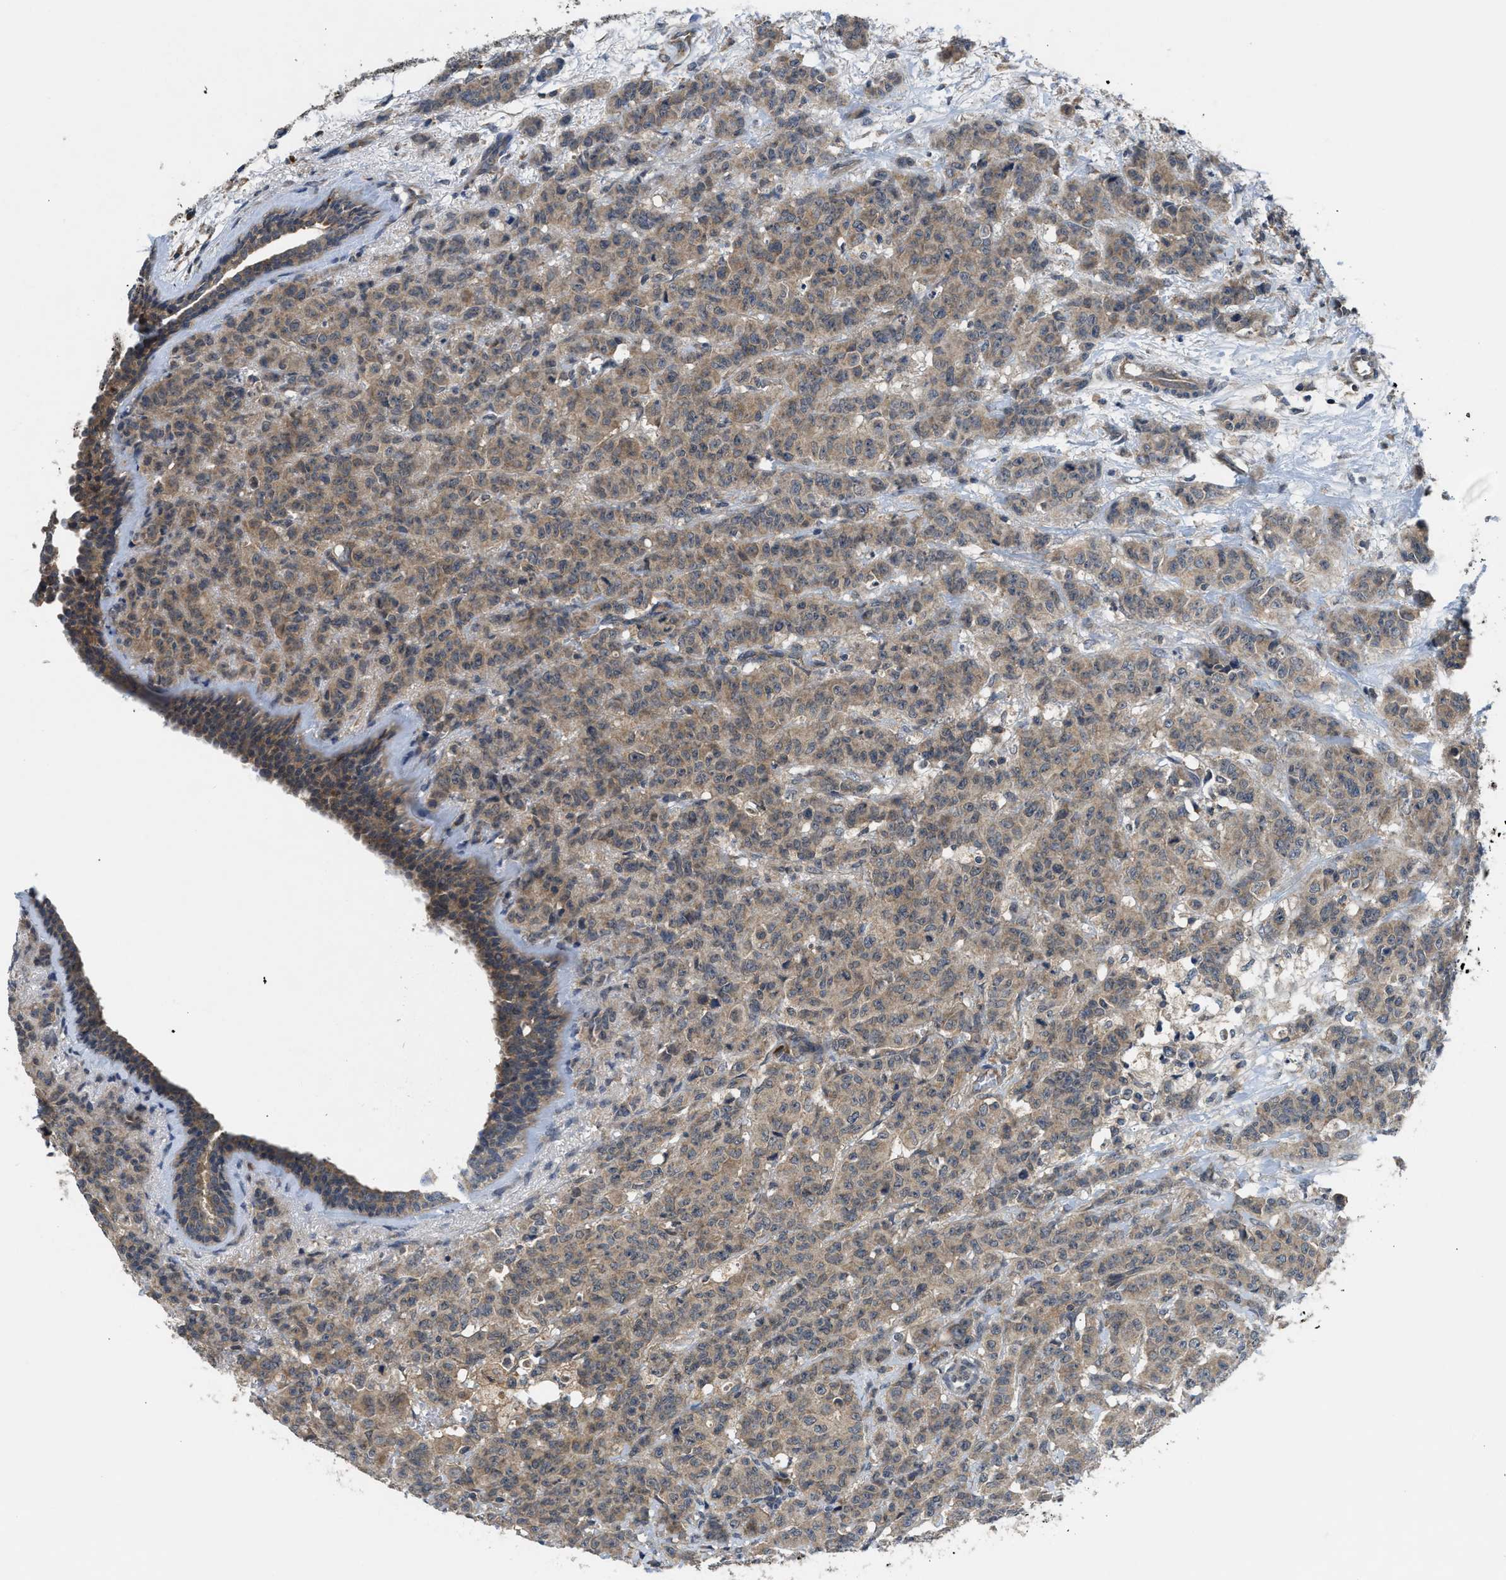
{"staining": {"intensity": "moderate", "quantity": ">75%", "location": "cytoplasmic/membranous"}, "tissue": "breast cancer", "cell_type": "Tumor cells", "image_type": "cancer", "snomed": [{"axis": "morphology", "description": "Normal tissue, NOS"}, {"axis": "morphology", "description": "Duct carcinoma"}, {"axis": "topography", "description": "Breast"}], "caption": "The immunohistochemical stain labels moderate cytoplasmic/membranous positivity in tumor cells of breast cancer (invasive ductal carcinoma) tissue. Using DAB (brown) and hematoxylin (blue) stains, captured at high magnification using brightfield microscopy.", "gene": "PDE7A", "patient": {"sex": "female", "age": 40}}